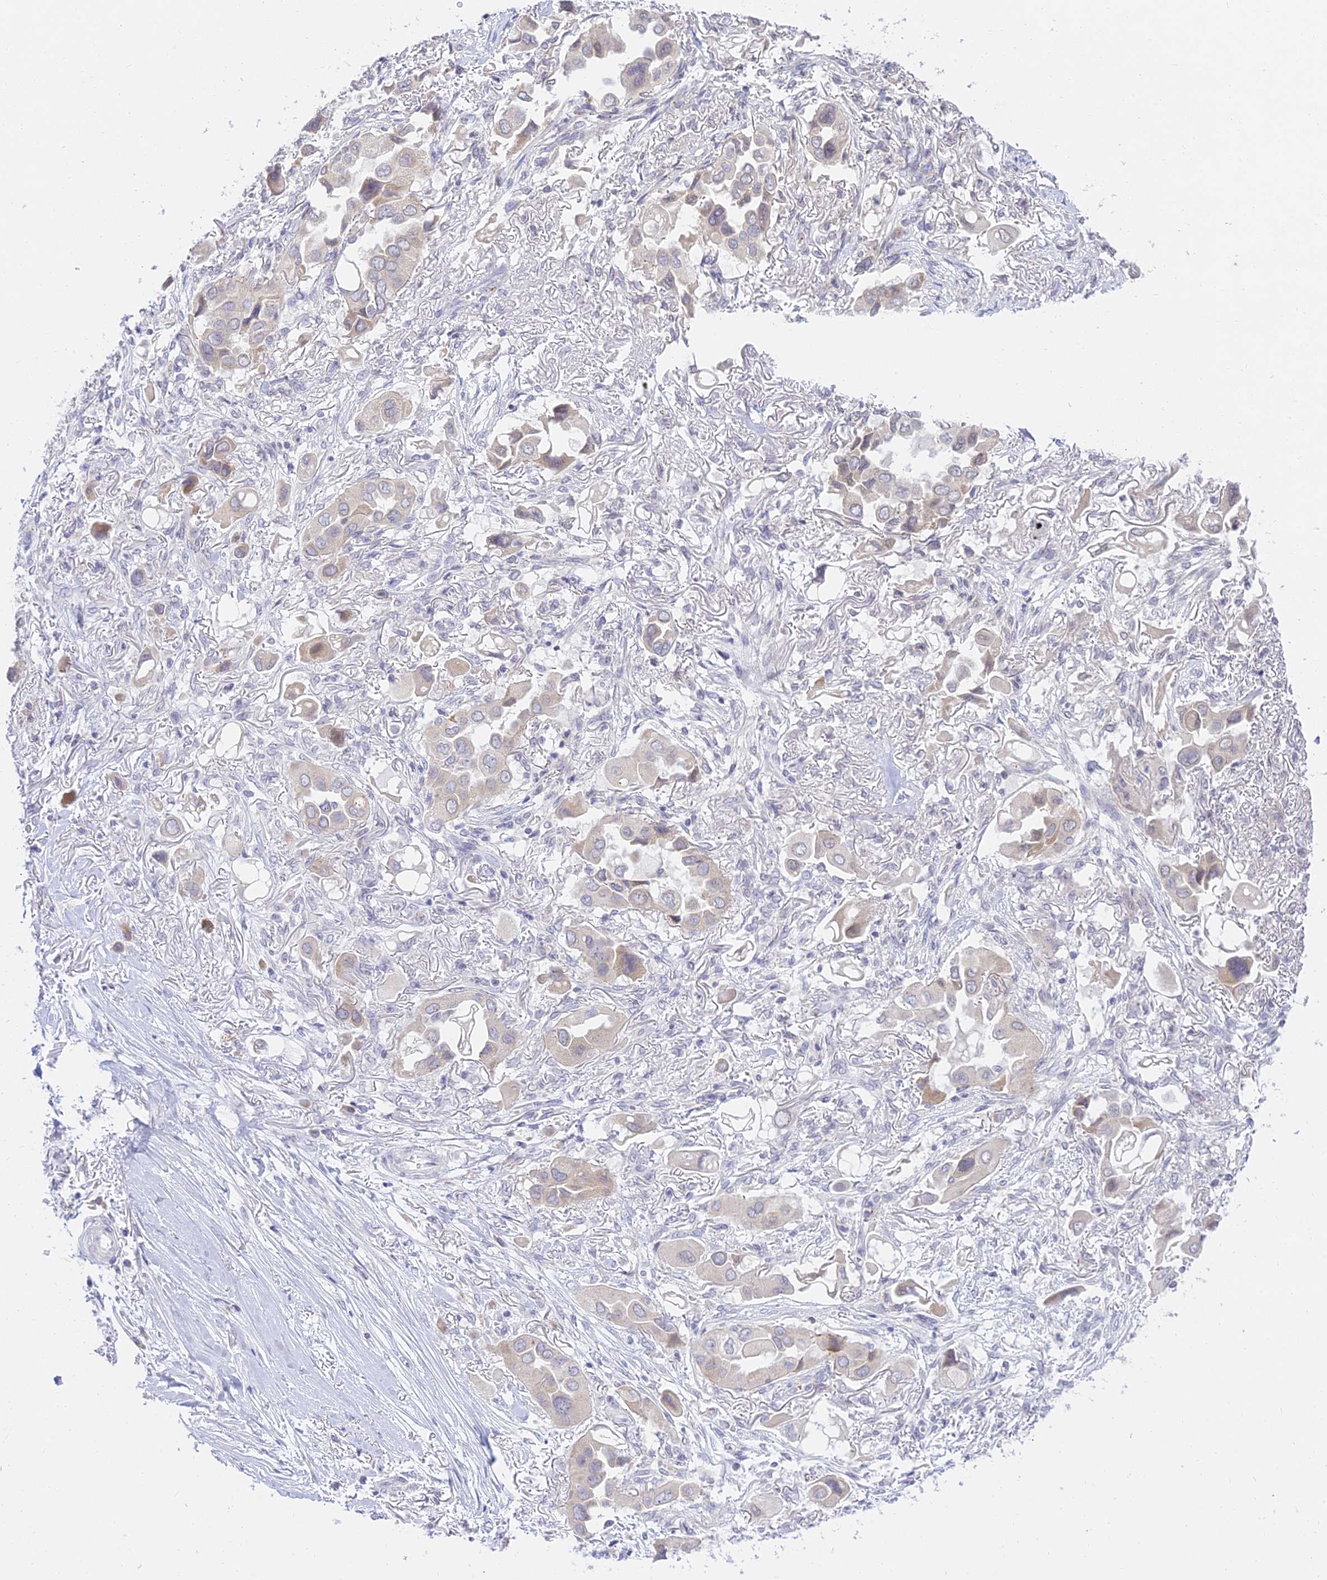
{"staining": {"intensity": "negative", "quantity": "none", "location": "none"}, "tissue": "lung cancer", "cell_type": "Tumor cells", "image_type": "cancer", "snomed": [{"axis": "morphology", "description": "Adenocarcinoma, NOS"}, {"axis": "topography", "description": "Lung"}], "caption": "High power microscopy histopathology image of an immunohistochemistry photomicrograph of lung cancer, revealing no significant expression in tumor cells.", "gene": "TMEM40", "patient": {"sex": "female", "age": 76}}